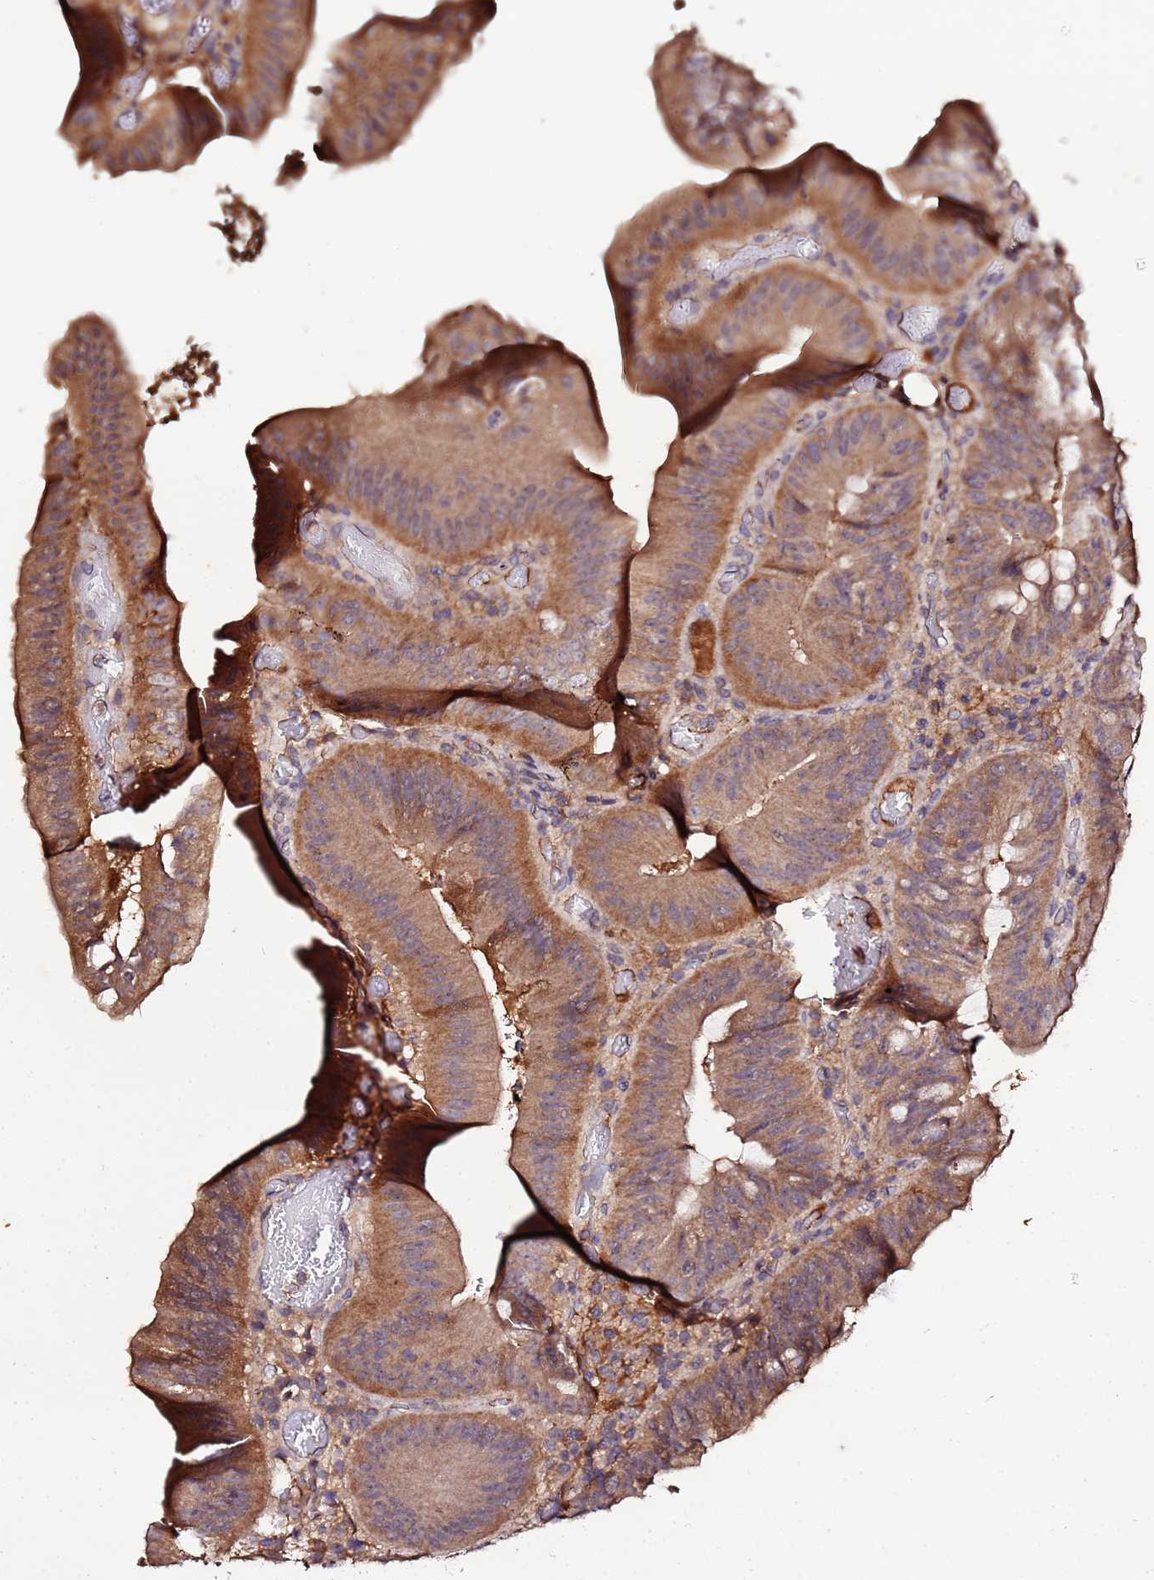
{"staining": {"intensity": "moderate", "quantity": ">75%", "location": "cytoplasmic/membranous"}, "tissue": "colorectal cancer", "cell_type": "Tumor cells", "image_type": "cancer", "snomed": [{"axis": "morphology", "description": "Adenocarcinoma, NOS"}, {"axis": "topography", "description": "Colon"}], "caption": "Adenocarcinoma (colorectal) was stained to show a protein in brown. There is medium levels of moderate cytoplasmic/membranous staining in about >75% of tumor cells.", "gene": "MTERF1", "patient": {"sex": "female", "age": 43}}